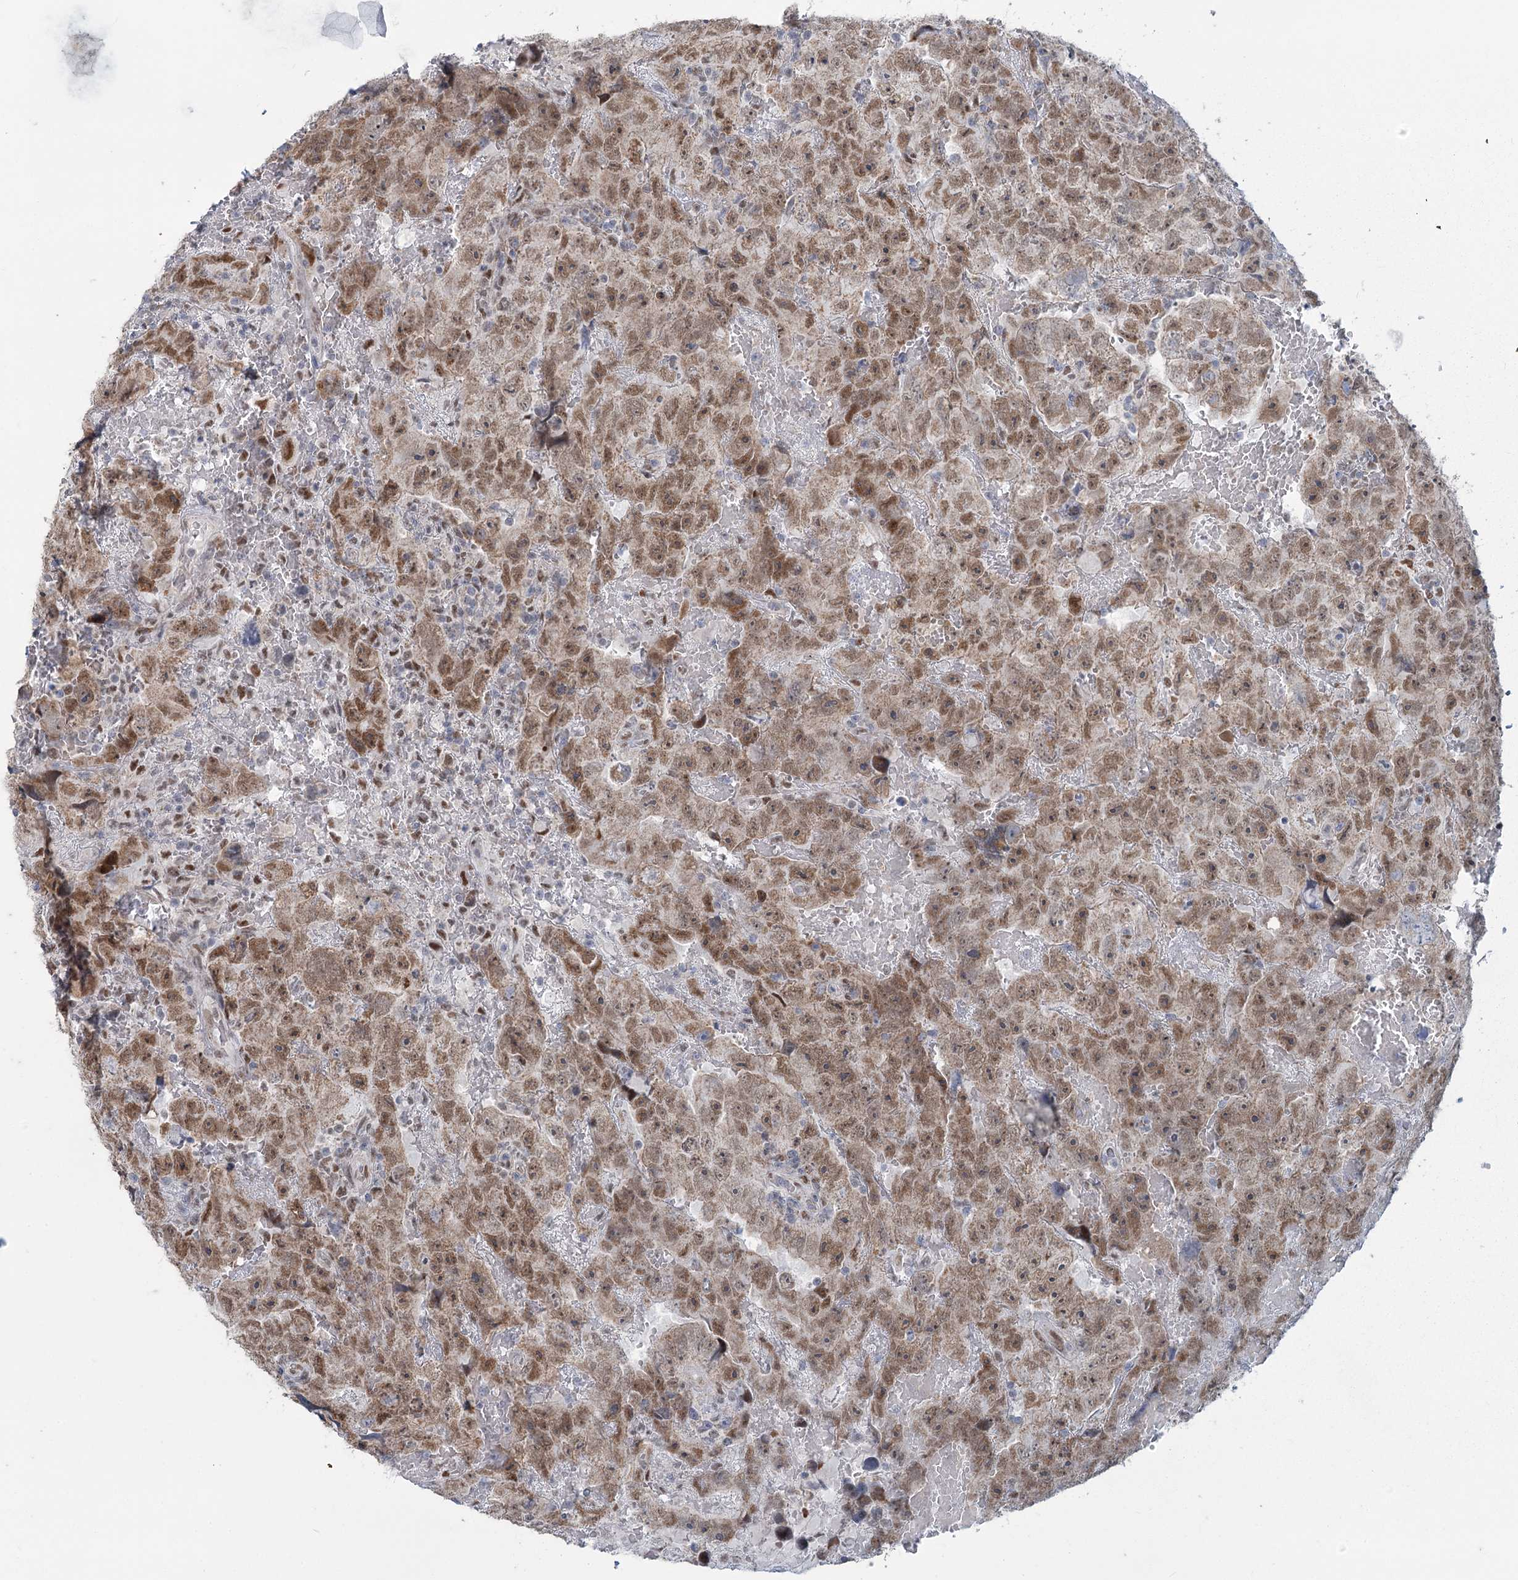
{"staining": {"intensity": "moderate", "quantity": ">75%", "location": "nuclear"}, "tissue": "testis cancer", "cell_type": "Tumor cells", "image_type": "cancer", "snomed": [{"axis": "morphology", "description": "Carcinoma, Embryonal, NOS"}, {"axis": "topography", "description": "Testis"}], "caption": "Testis embryonal carcinoma stained with a protein marker reveals moderate staining in tumor cells.", "gene": "MTG1", "patient": {"sex": "male", "age": 45}}